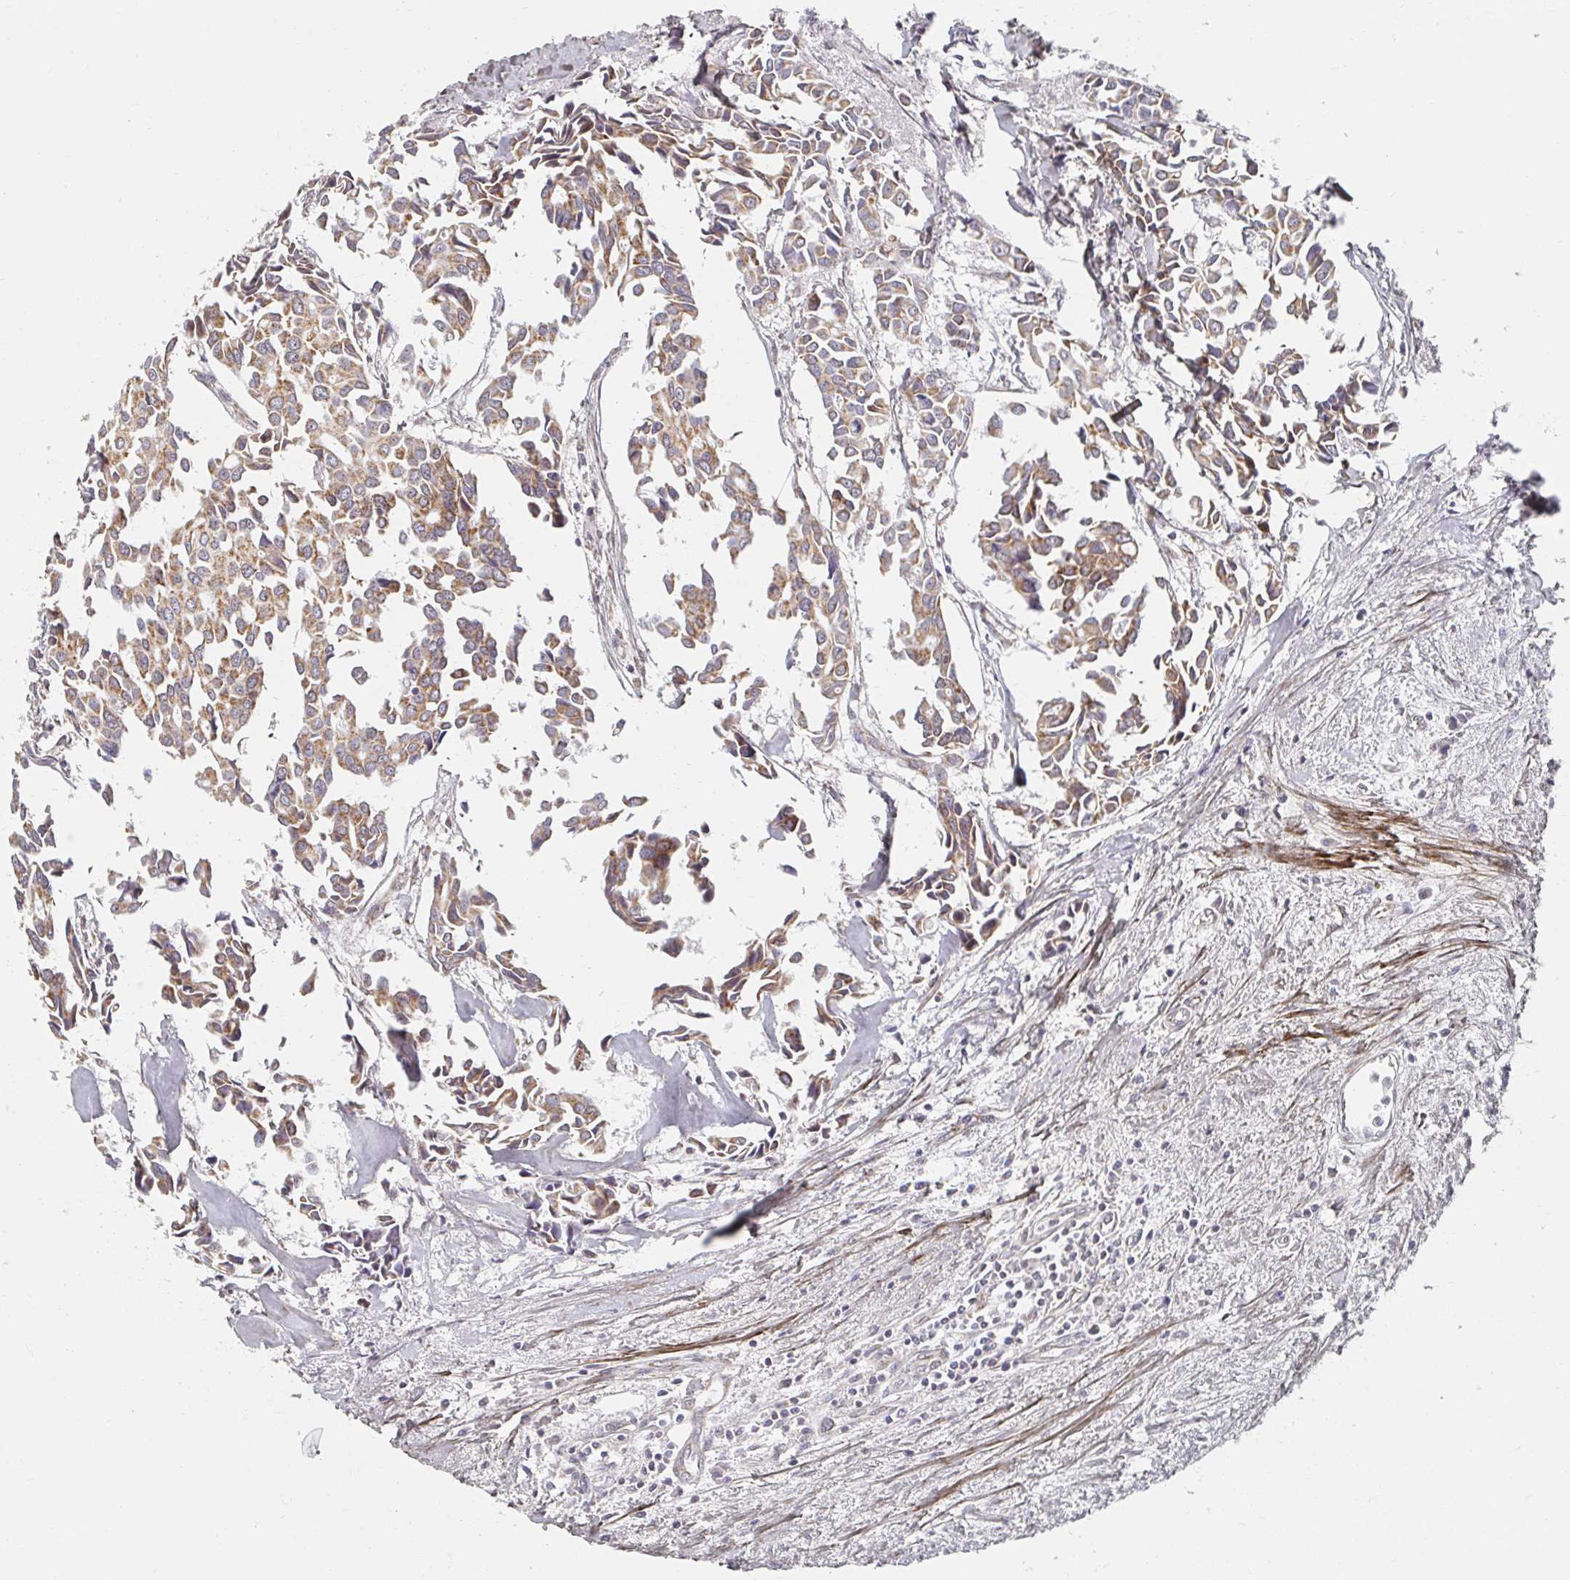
{"staining": {"intensity": "moderate", "quantity": ">75%", "location": "cytoplasmic/membranous"}, "tissue": "breast cancer", "cell_type": "Tumor cells", "image_type": "cancer", "snomed": [{"axis": "morphology", "description": "Duct carcinoma"}, {"axis": "topography", "description": "Breast"}], "caption": "Intraductal carcinoma (breast) tissue shows moderate cytoplasmic/membranous expression in about >75% of tumor cells, visualized by immunohistochemistry.", "gene": "MAVS", "patient": {"sex": "female", "age": 54}}